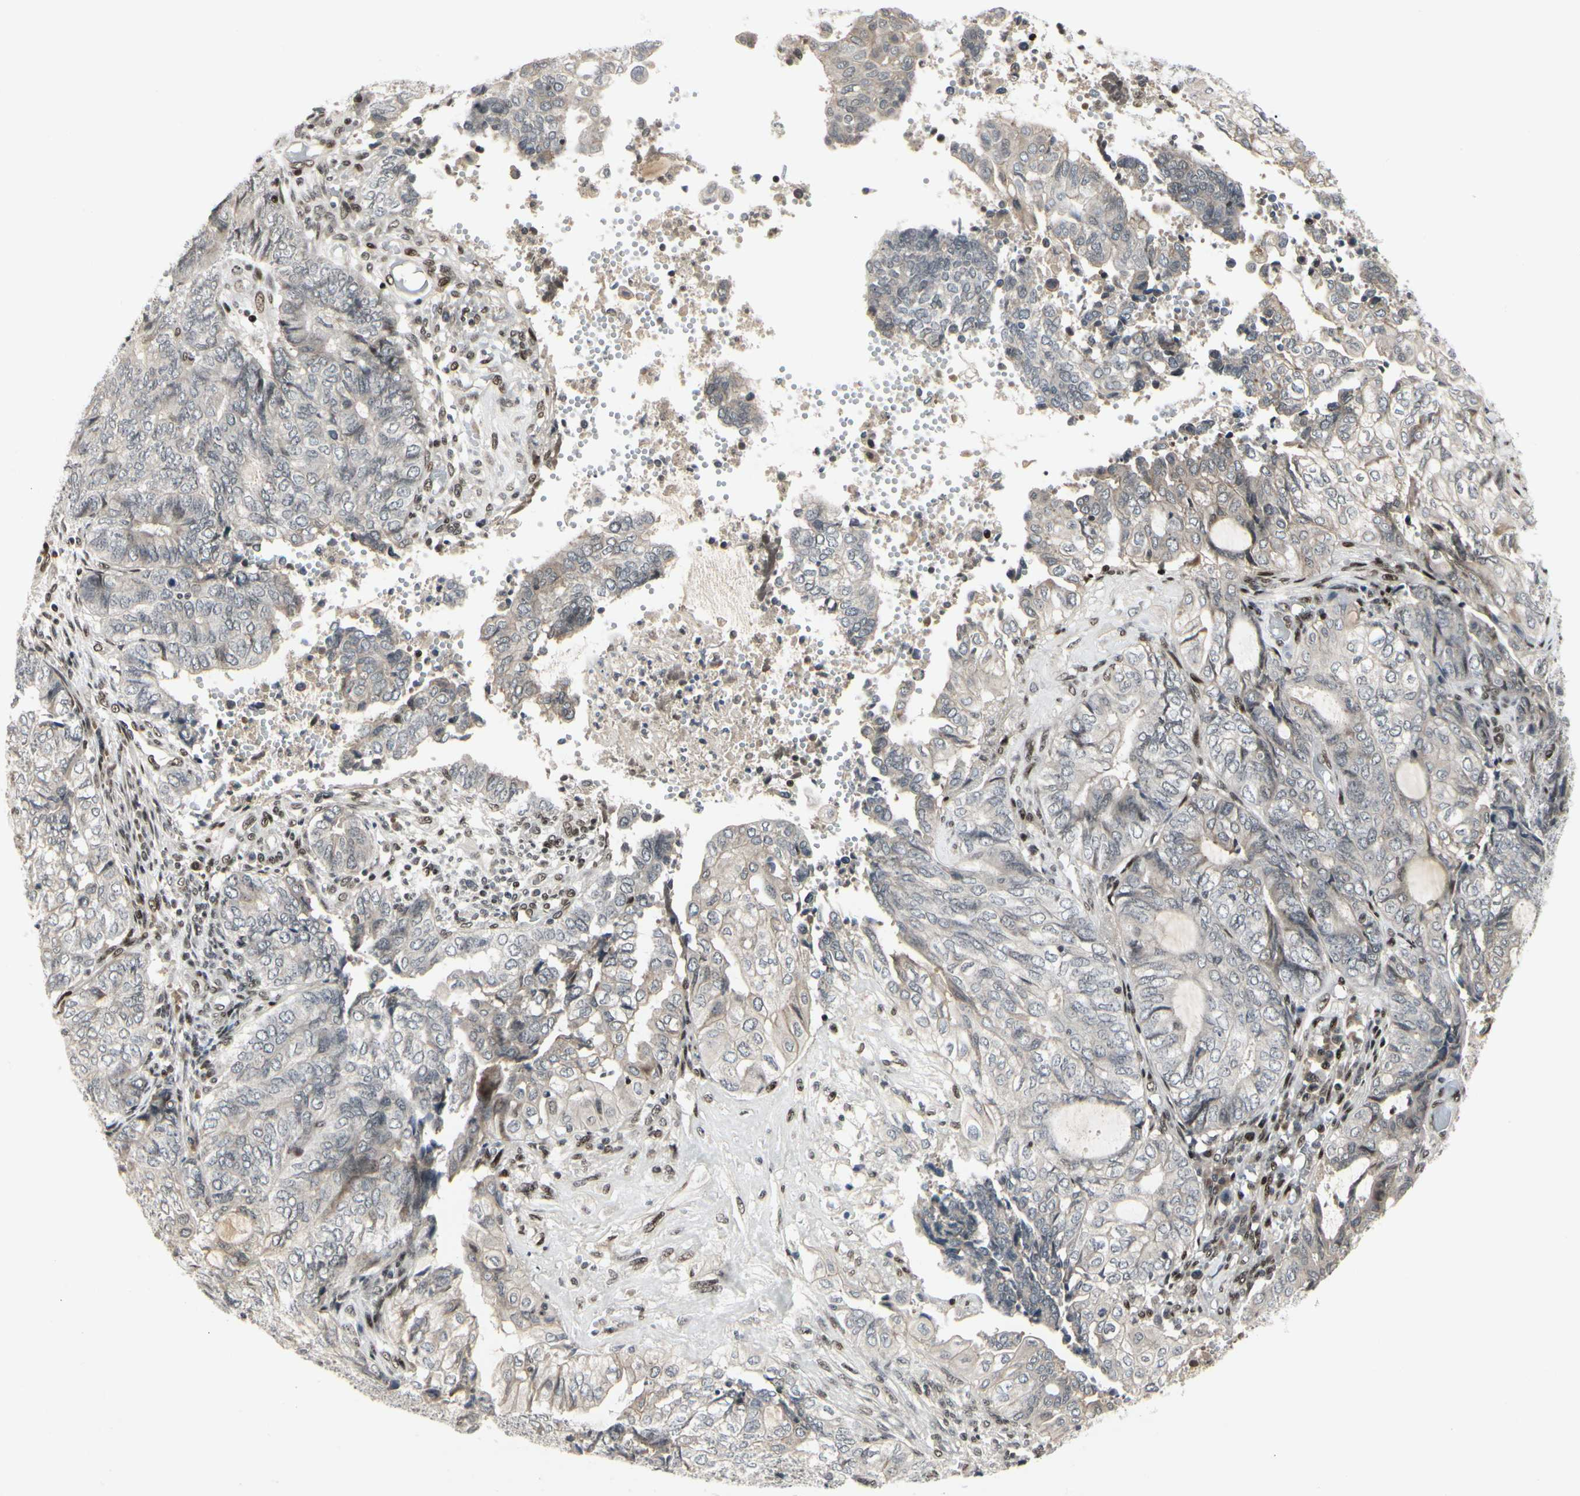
{"staining": {"intensity": "negative", "quantity": "none", "location": "none"}, "tissue": "endometrial cancer", "cell_type": "Tumor cells", "image_type": "cancer", "snomed": [{"axis": "morphology", "description": "Adenocarcinoma, NOS"}, {"axis": "topography", "description": "Uterus"}, {"axis": "topography", "description": "Endometrium"}], "caption": "This is a image of IHC staining of endometrial cancer, which shows no expression in tumor cells.", "gene": "FOXJ2", "patient": {"sex": "female", "age": 70}}